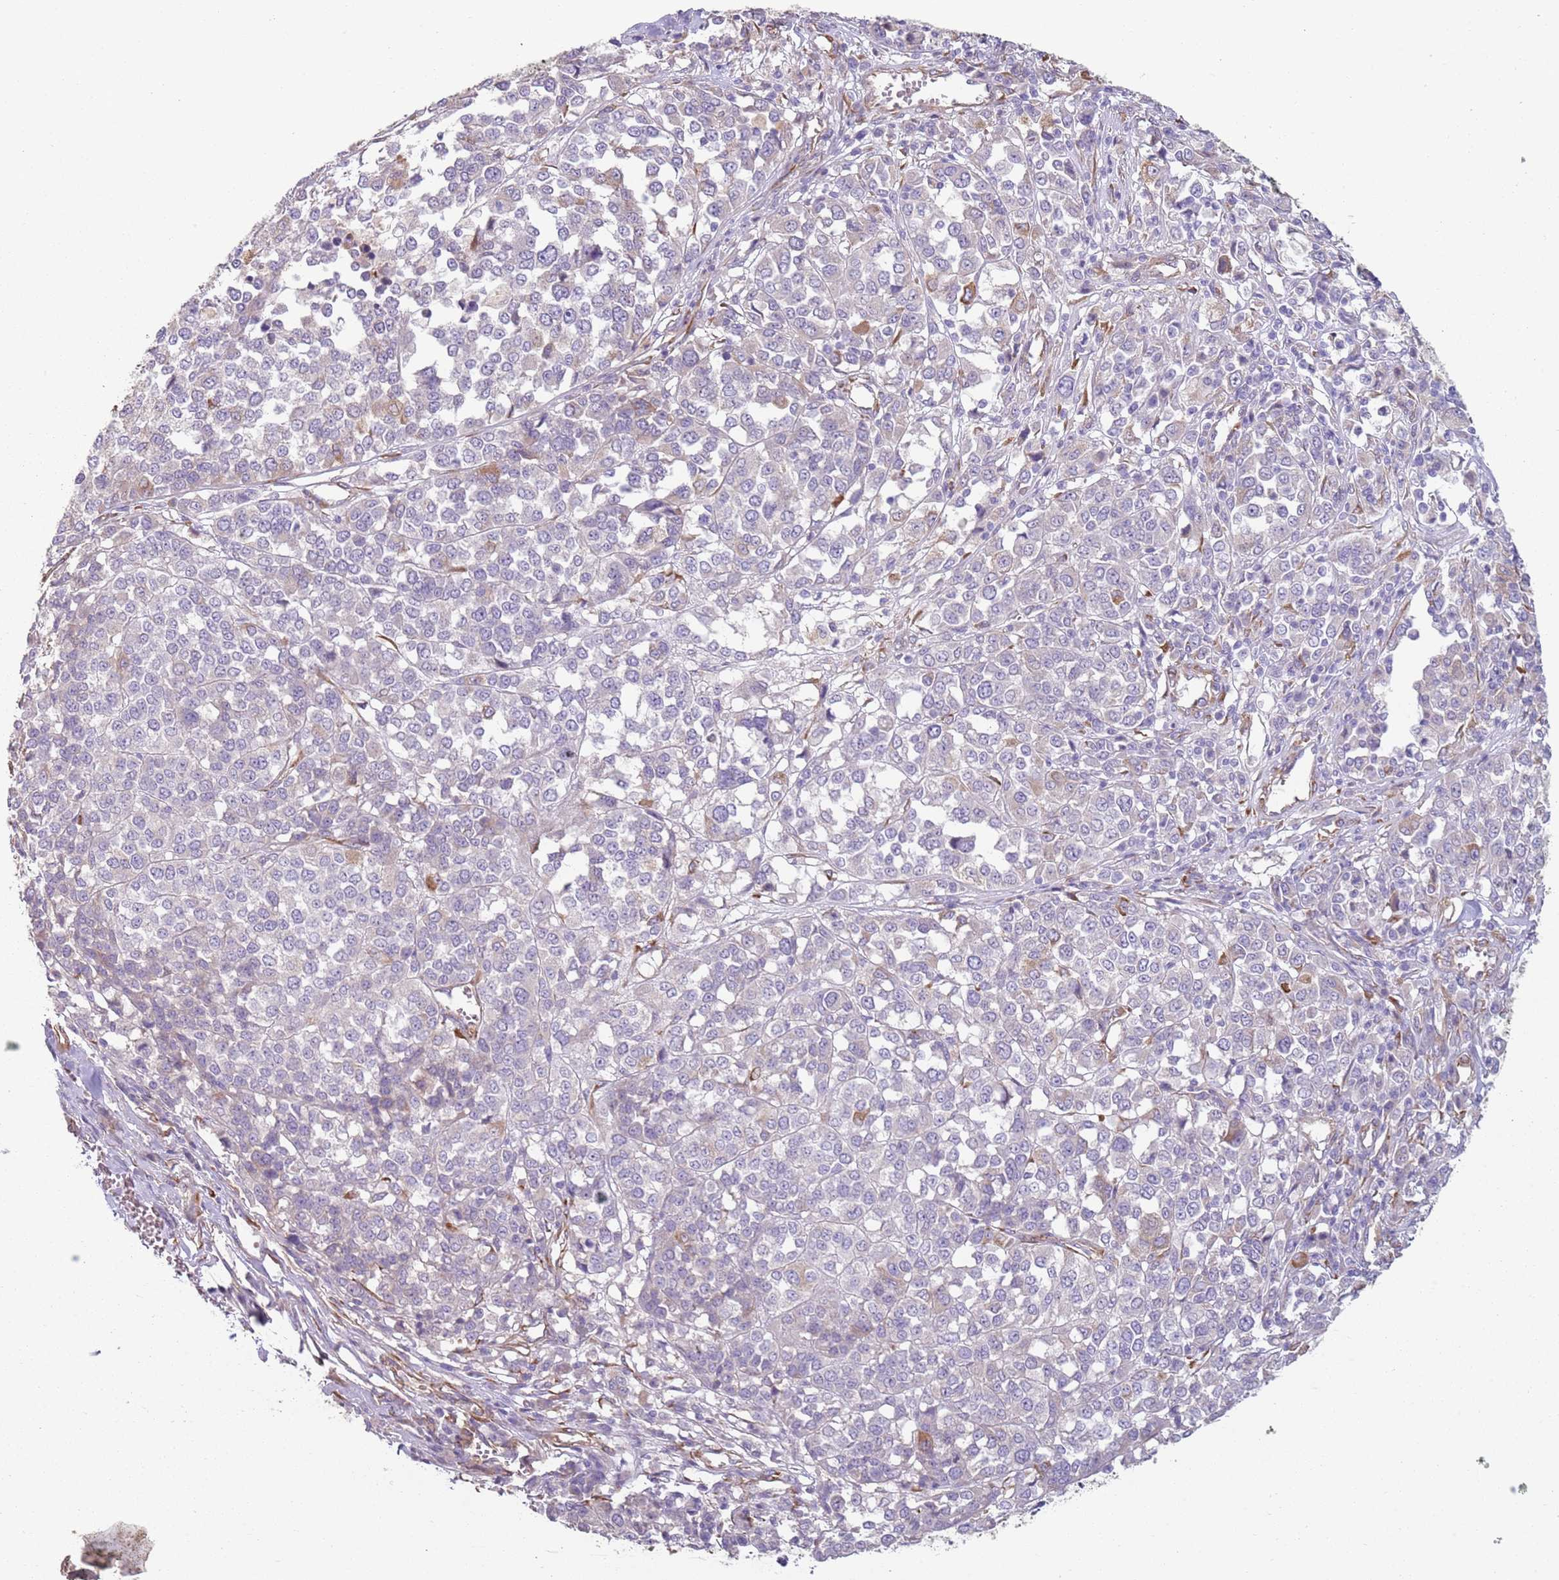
{"staining": {"intensity": "negative", "quantity": "none", "location": "none"}, "tissue": "melanoma", "cell_type": "Tumor cells", "image_type": "cancer", "snomed": [{"axis": "morphology", "description": "Malignant melanoma, Metastatic site"}, {"axis": "topography", "description": "Lymph node"}], "caption": "Immunohistochemistry (IHC) image of neoplastic tissue: human malignant melanoma (metastatic site) stained with DAB demonstrates no significant protein positivity in tumor cells. The staining was performed using DAB to visualize the protein expression in brown, while the nuclei were stained in blue with hematoxylin (Magnification: 20x).", "gene": "PHLPP2", "patient": {"sex": "male", "age": 44}}